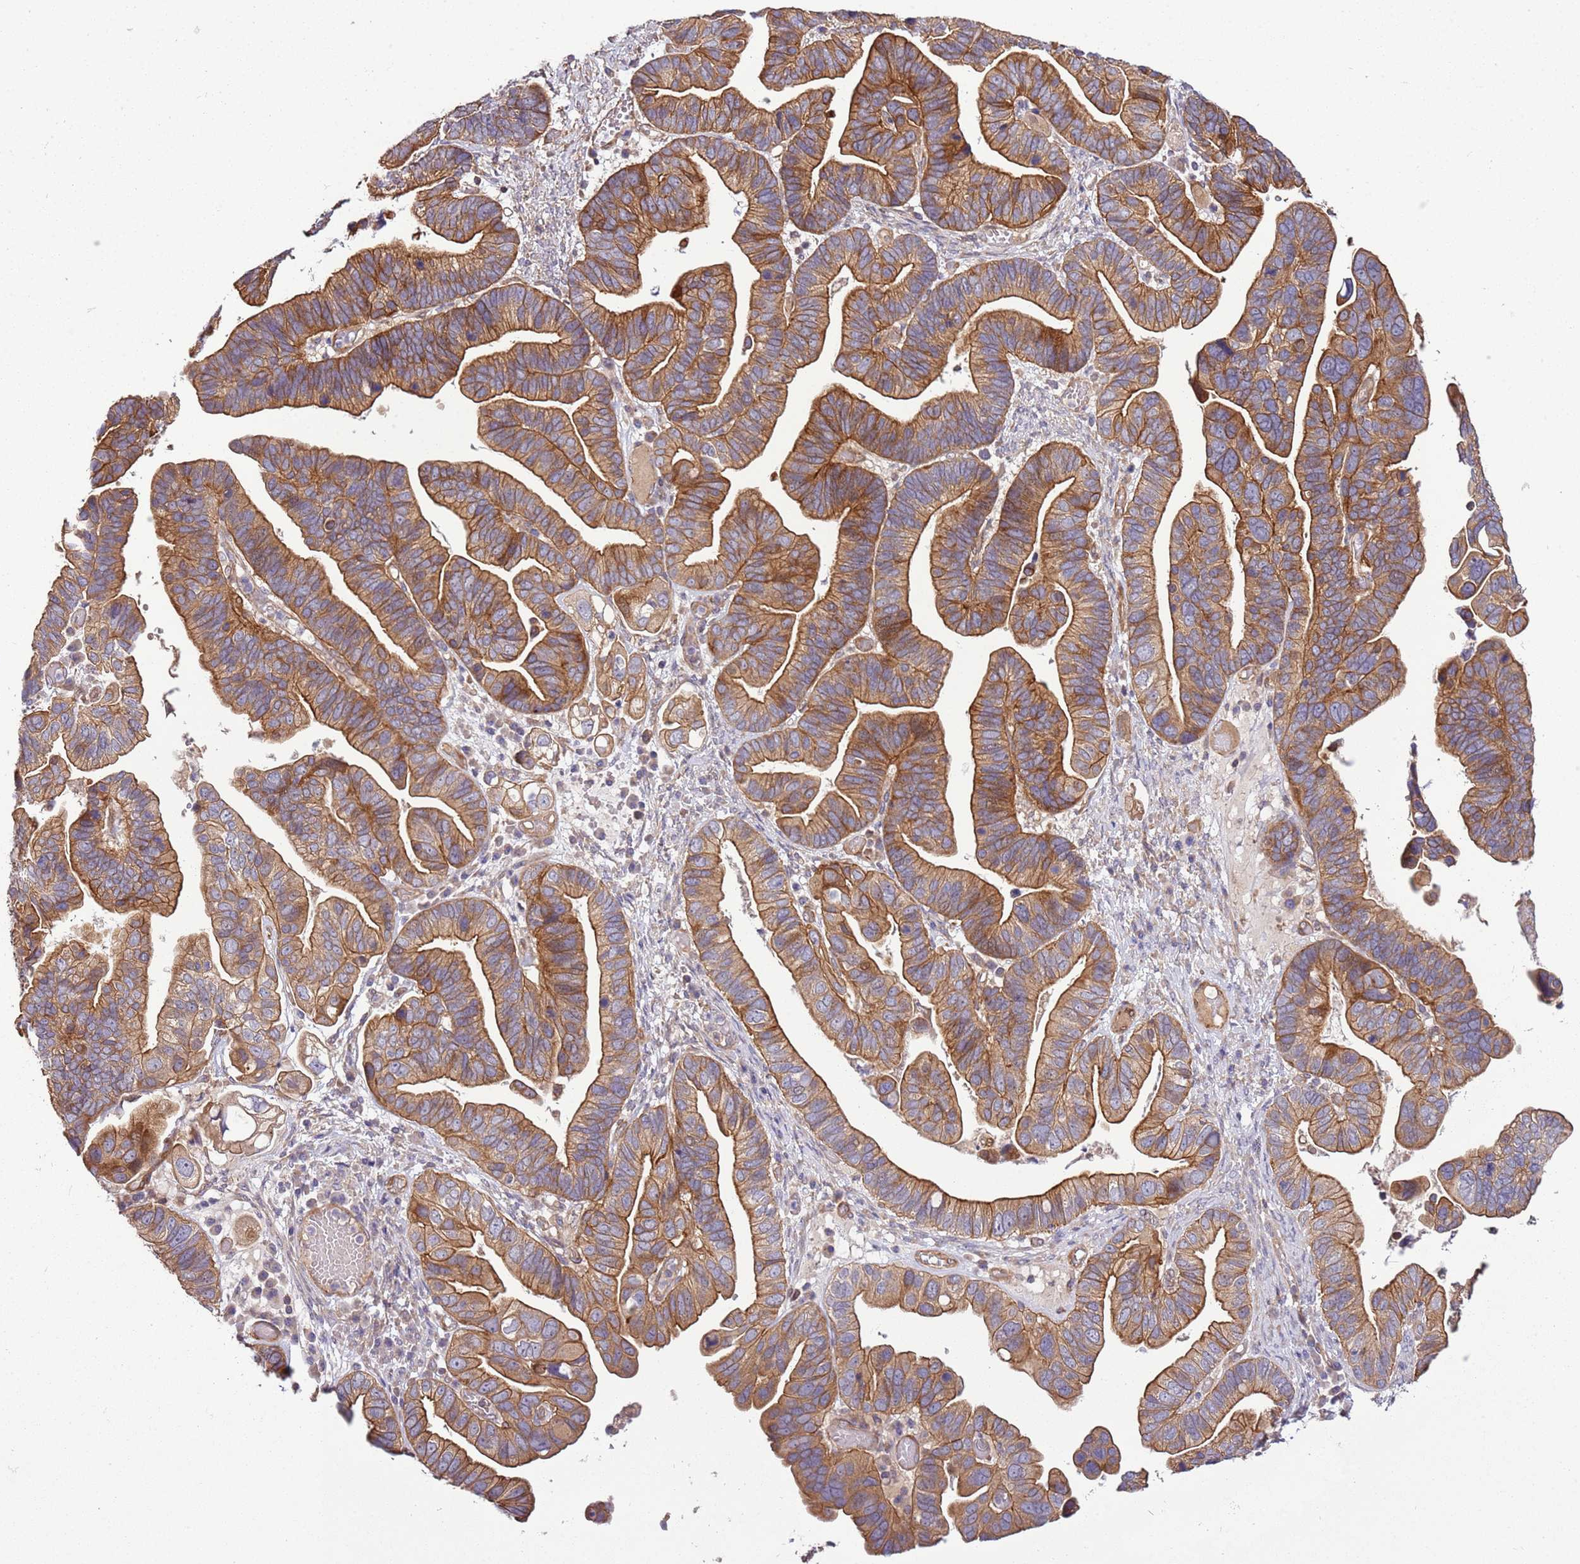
{"staining": {"intensity": "moderate", "quantity": ">75%", "location": "cytoplasmic/membranous"}, "tissue": "ovarian cancer", "cell_type": "Tumor cells", "image_type": "cancer", "snomed": [{"axis": "morphology", "description": "Cystadenocarcinoma, serous, NOS"}, {"axis": "topography", "description": "Ovary"}], "caption": "Immunohistochemical staining of serous cystadenocarcinoma (ovarian) shows medium levels of moderate cytoplasmic/membranous expression in about >75% of tumor cells.", "gene": "GNL1", "patient": {"sex": "female", "age": 56}}